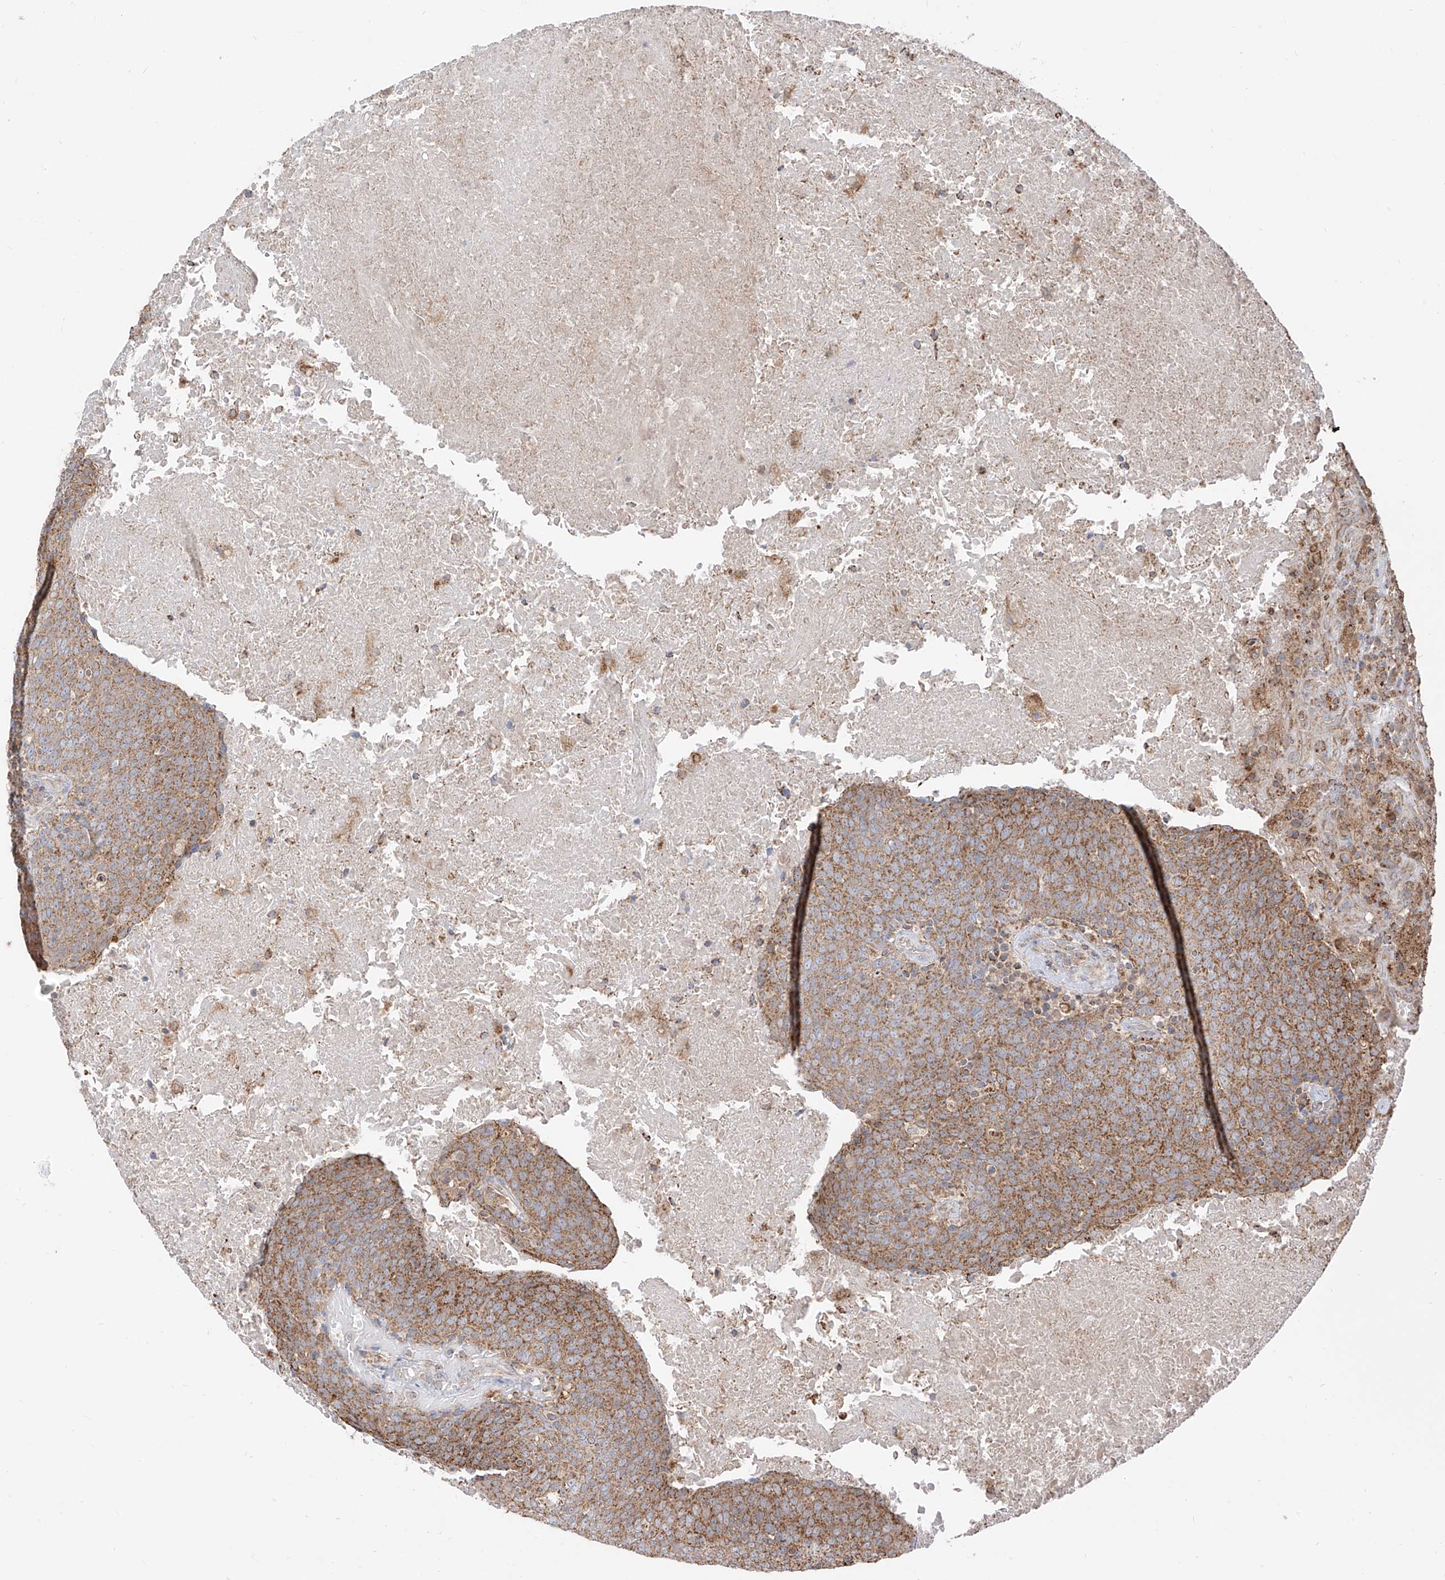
{"staining": {"intensity": "moderate", "quantity": ">75%", "location": "cytoplasmic/membranous"}, "tissue": "head and neck cancer", "cell_type": "Tumor cells", "image_type": "cancer", "snomed": [{"axis": "morphology", "description": "Squamous cell carcinoma, NOS"}, {"axis": "morphology", "description": "Squamous cell carcinoma, metastatic, NOS"}, {"axis": "topography", "description": "Lymph node"}, {"axis": "topography", "description": "Head-Neck"}], "caption": "Immunohistochemical staining of head and neck squamous cell carcinoma exhibits moderate cytoplasmic/membranous protein expression in approximately >75% of tumor cells. (DAB (3,3'-diaminobenzidine) IHC with brightfield microscopy, high magnification).", "gene": "ETHE1", "patient": {"sex": "male", "age": 62}}